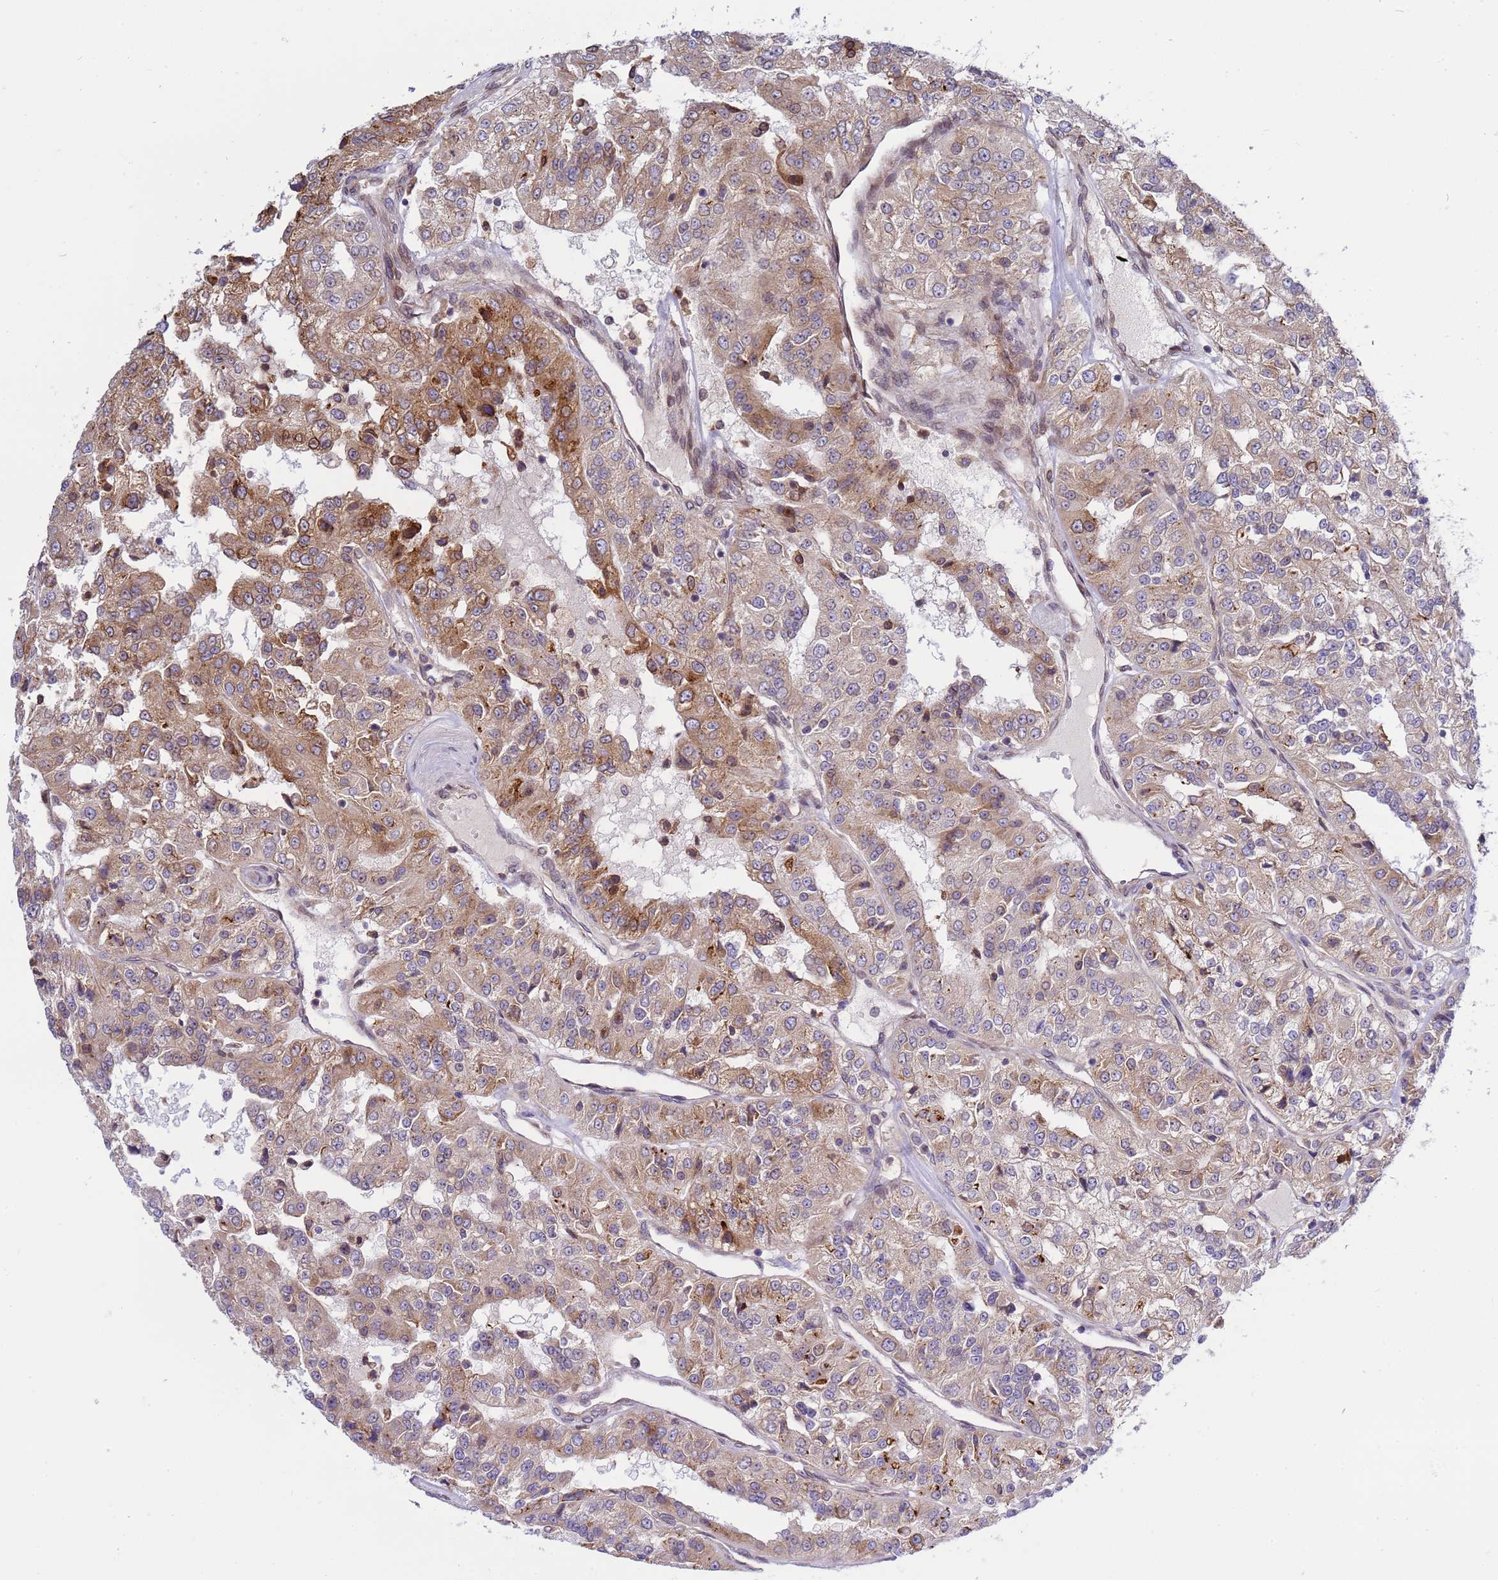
{"staining": {"intensity": "moderate", "quantity": "25%-75%", "location": "cytoplasmic/membranous"}, "tissue": "renal cancer", "cell_type": "Tumor cells", "image_type": "cancer", "snomed": [{"axis": "morphology", "description": "Adenocarcinoma, NOS"}, {"axis": "topography", "description": "Kidney"}], "caption": "The histopathology image exhibits a brown stain indicating the presence of a protein in the cytoplasmic/membranous of tumor cells in adenocarcinoma (renal). The staining was performed using DAB to visualize the protein expression in brown, while the nuclei were stained in blue with hematoxylin (Magnification: 20x).", "gene": "RAPGEF4", "patient": {"sex": "female", "age": 63}}